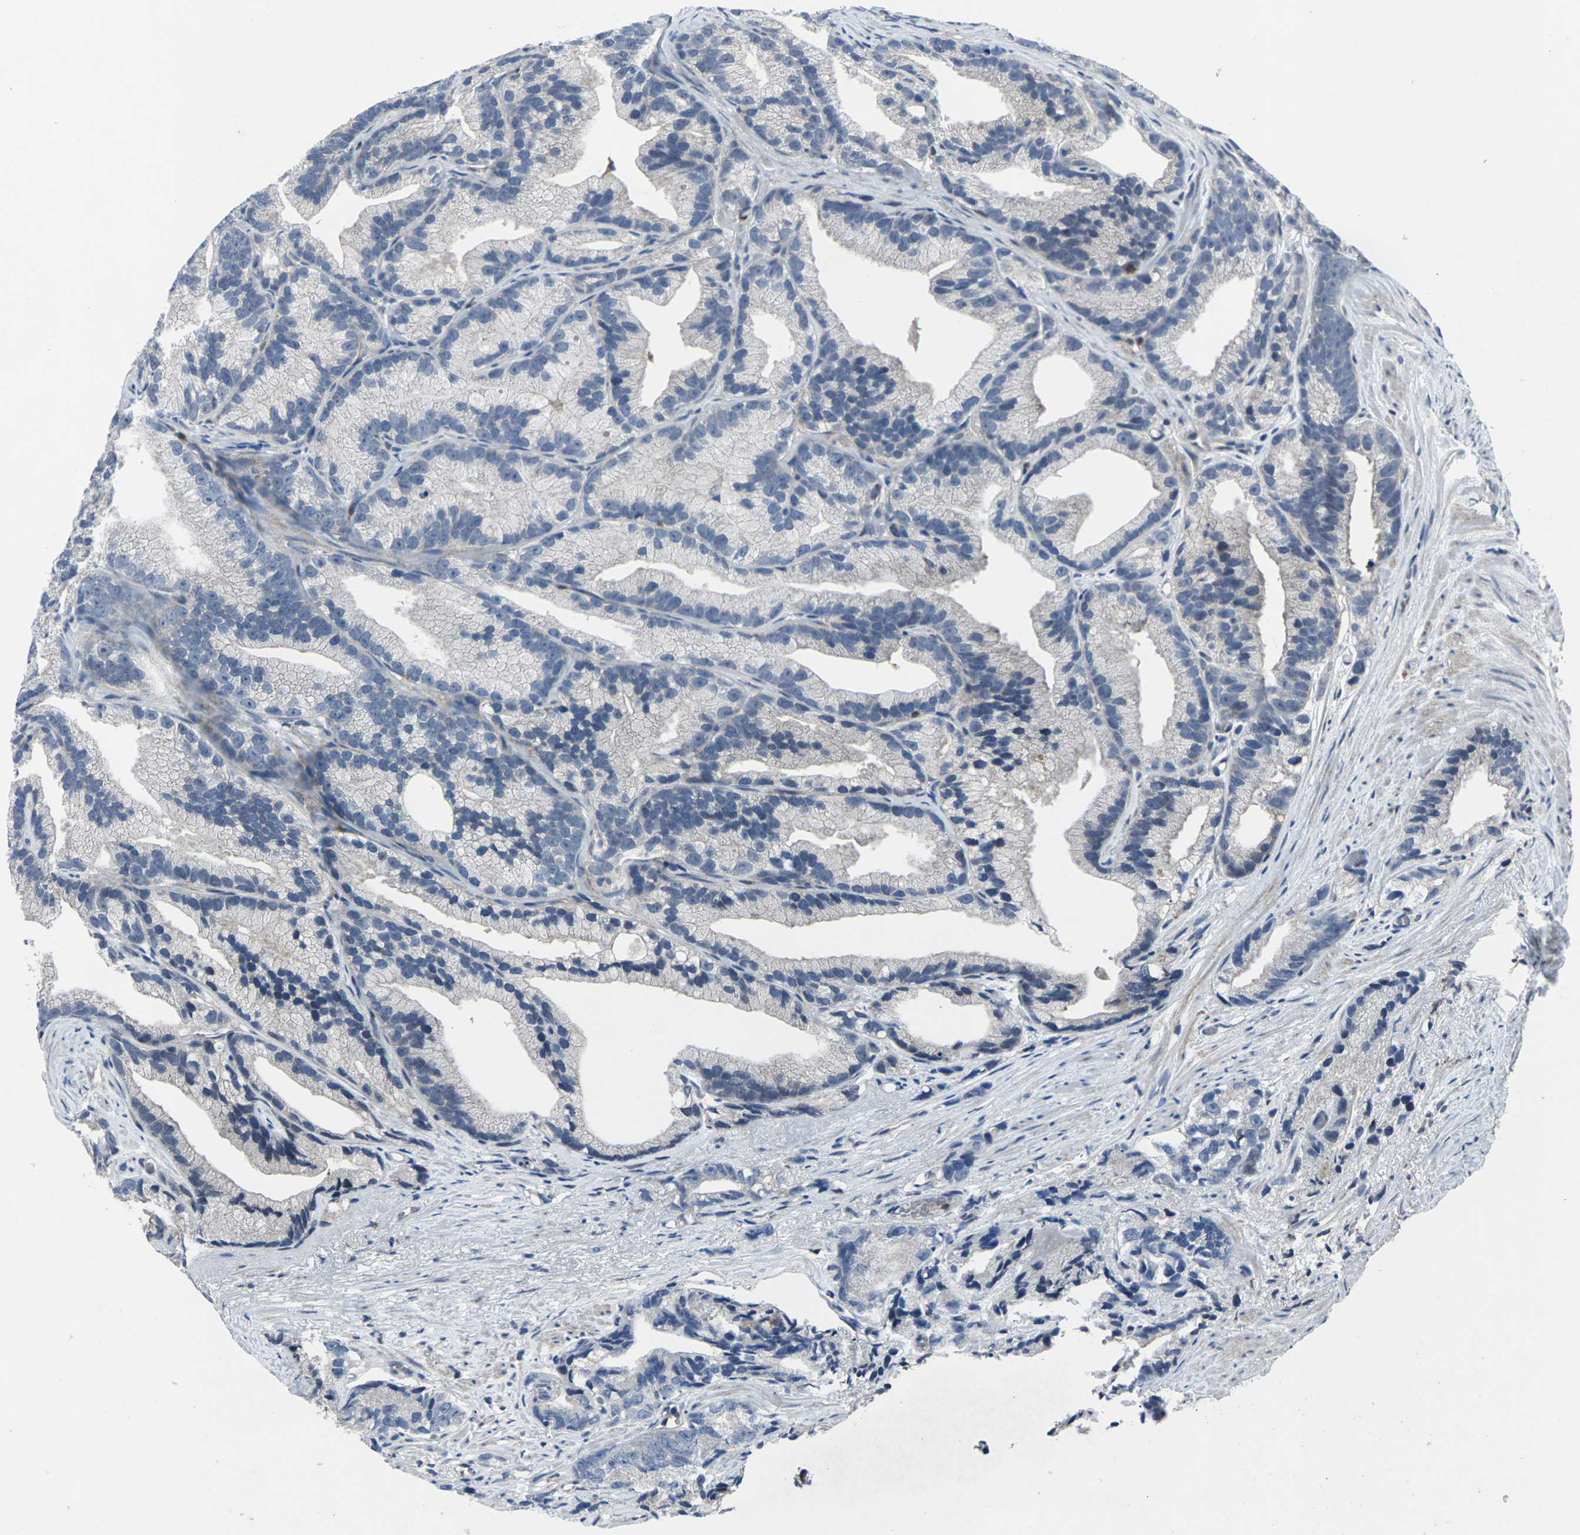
{"staining": {"intensity": "negative", "quantity": "none", "location": "none"}, "tissue": "prostate cancer", "cell_type": "Tumor cells", "image_type": "cancer", "snomed": [{"axis": "morphology", "description": "Adenocarcinoma, Low grade"}, {"axis": "topography", "description": "Prostate"}], "caption": "Immunohistochemistry of human prostate cancer (adenocarcinoma (low-grade)) exhibits no expression in tumor cells. Nuclei are stained in blue.", "gene": "STAT4", "patient": {"sex": "male", "age": 89}}